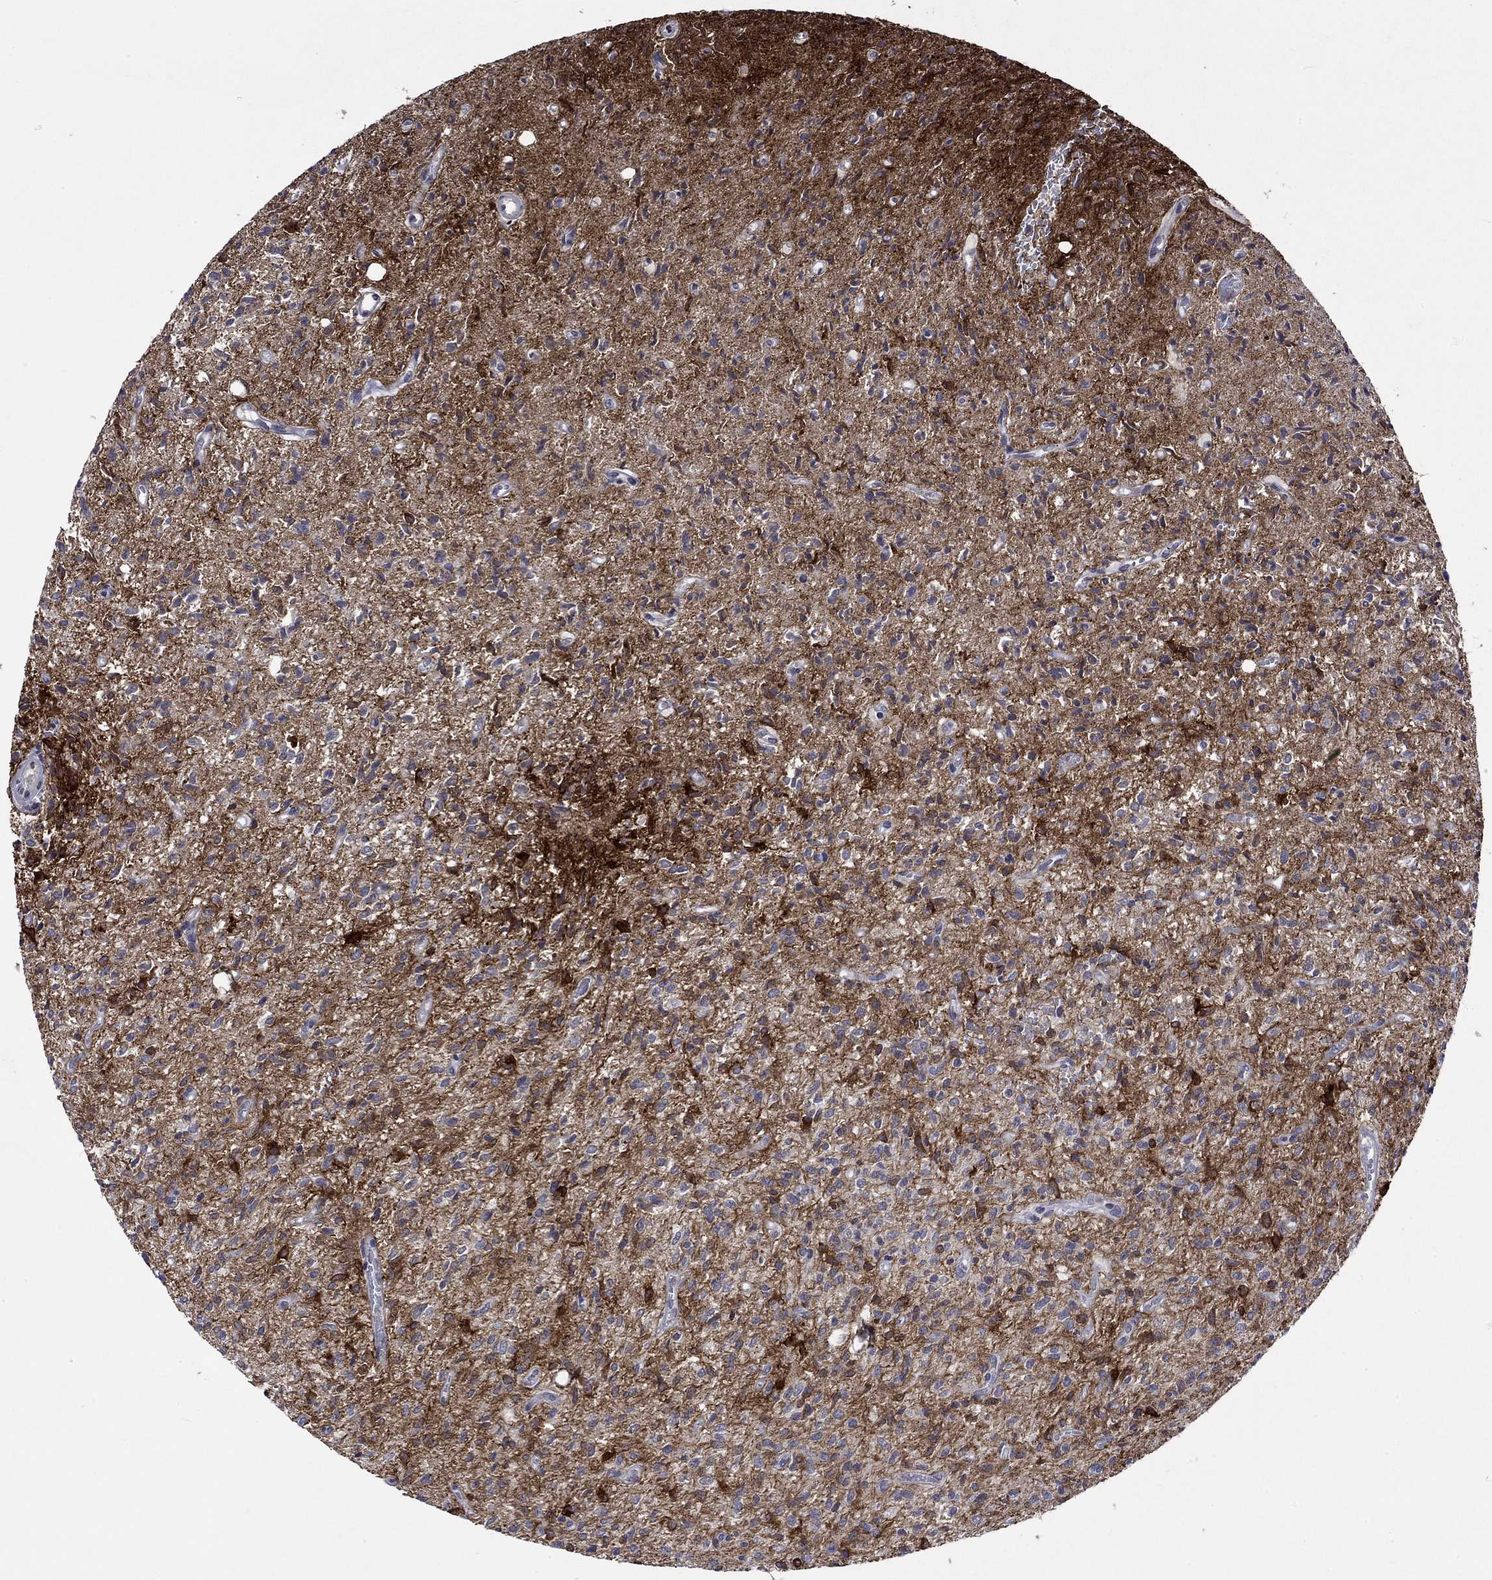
{"staining": {"intensity": "strong", "quantity": "<25%", "location": "cytoplasmic/membranous"}, "tissue": "glioma", "cell_type": "Tumor cells", "image_type": "cancer", "snomed": [{"axis": "morphology", "description": "Glioma, malignant, High grade"}, {"axis": "topography", "description": "Brain"}], "caption": "High-grade glioma (malignant) stained for a protein (brown) displays strong cytoplasmic/membranous positive positivity in about <25% of tumor cells.", "gene": "CRYAB", "patient": {"sex": "male", "age": 64}}